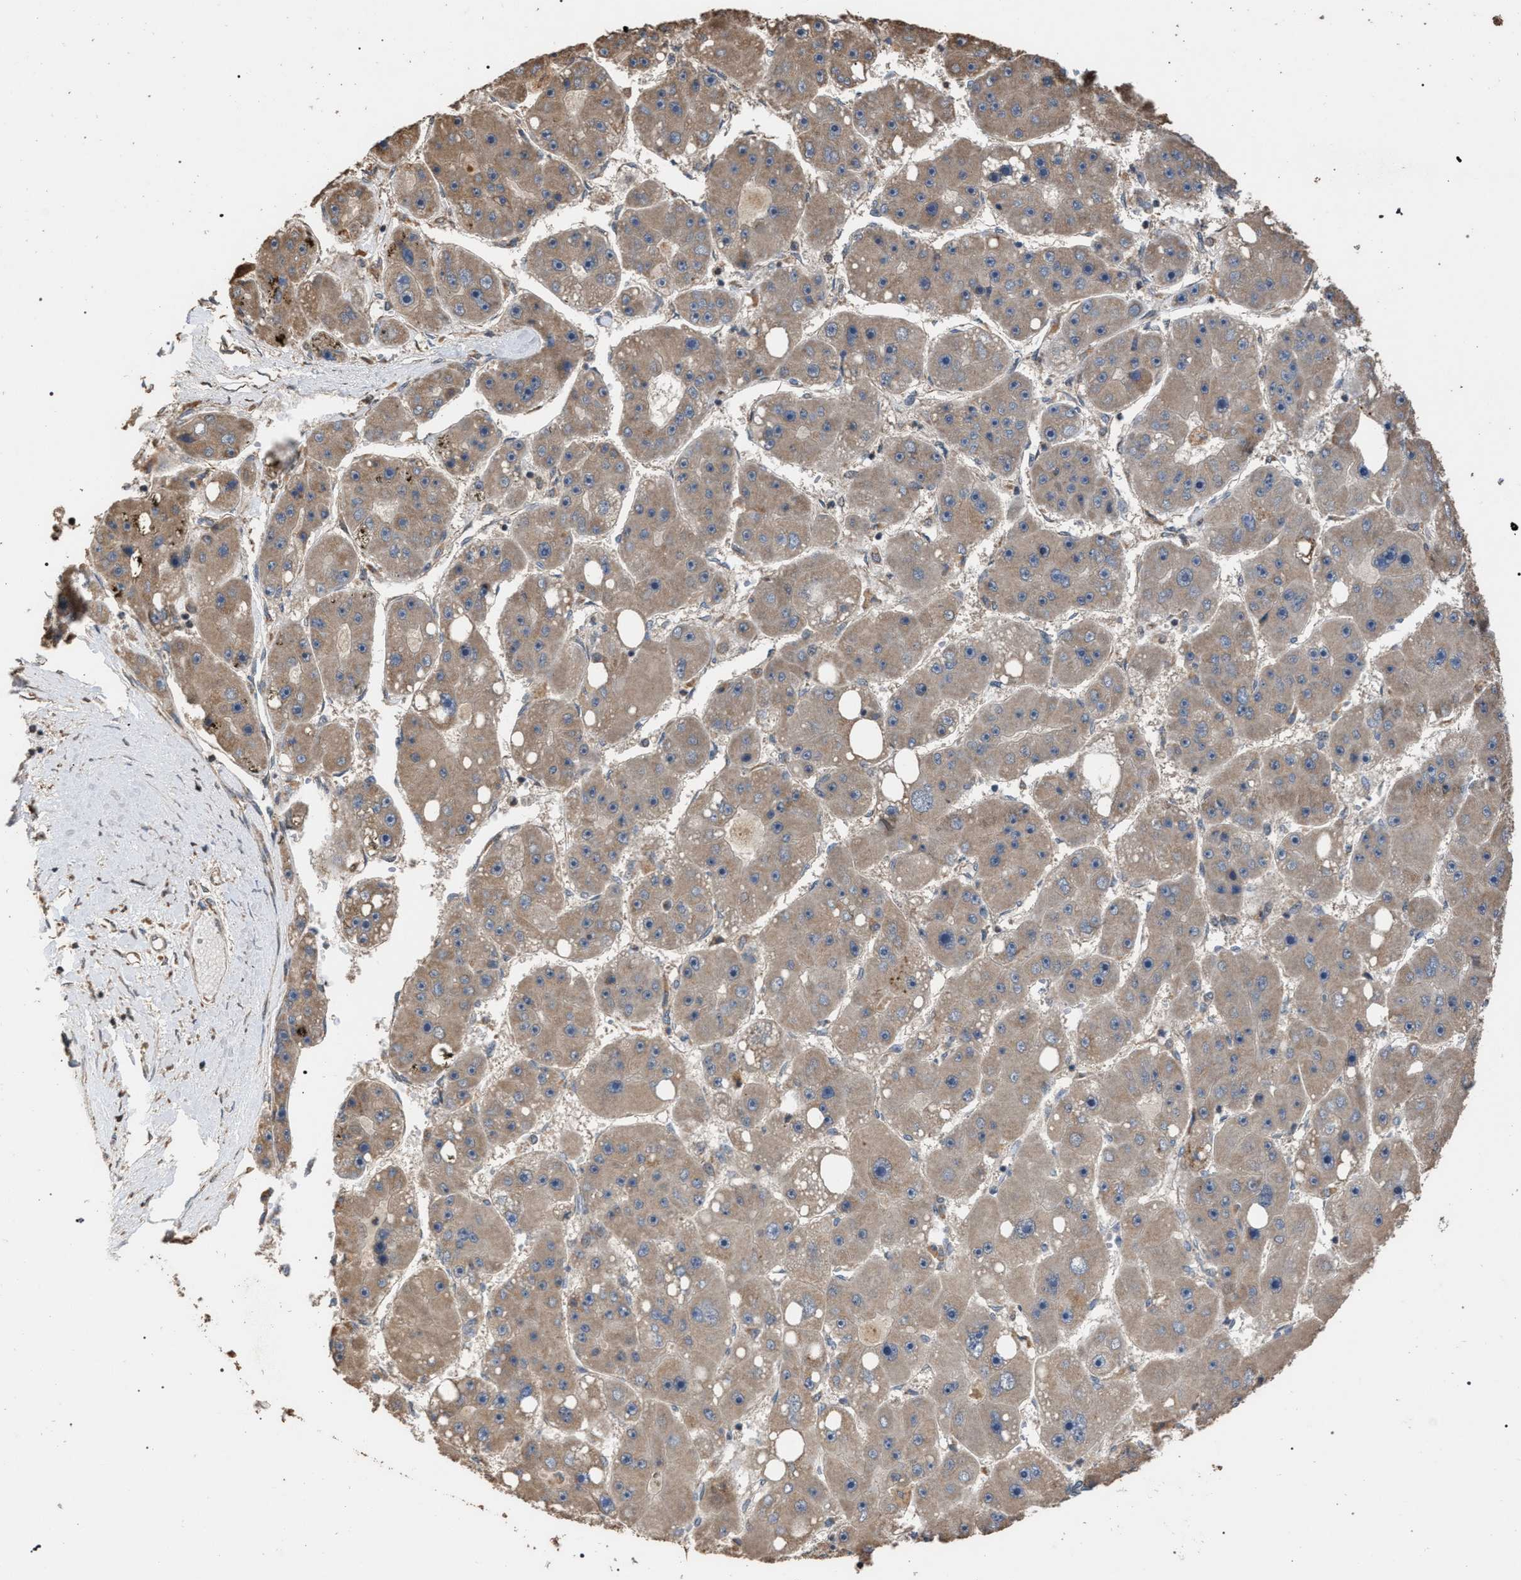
{"staining": {"intensity": "weak", "quantity": ">75%", "location": "cytoplasmic/membranous"}, "tissue": "liver cancer", "cell_type": "Tumor cells", "image_type": "cancer", "snomed": [{"axis": "morphology", "description": "Carcinoma, Hepatocellular, NOS"}, {"axis": "topography", "description": "Liver"}], "caption": "Liver cancer (hepatocellular carcinoma) was stained to show a protein in brown. There is low levels of weak cytoplasmic/membranous positivity in about >75% of tumor cells.", "gene": "NAA35", "patient": {"sex": "female", "age": 61}}